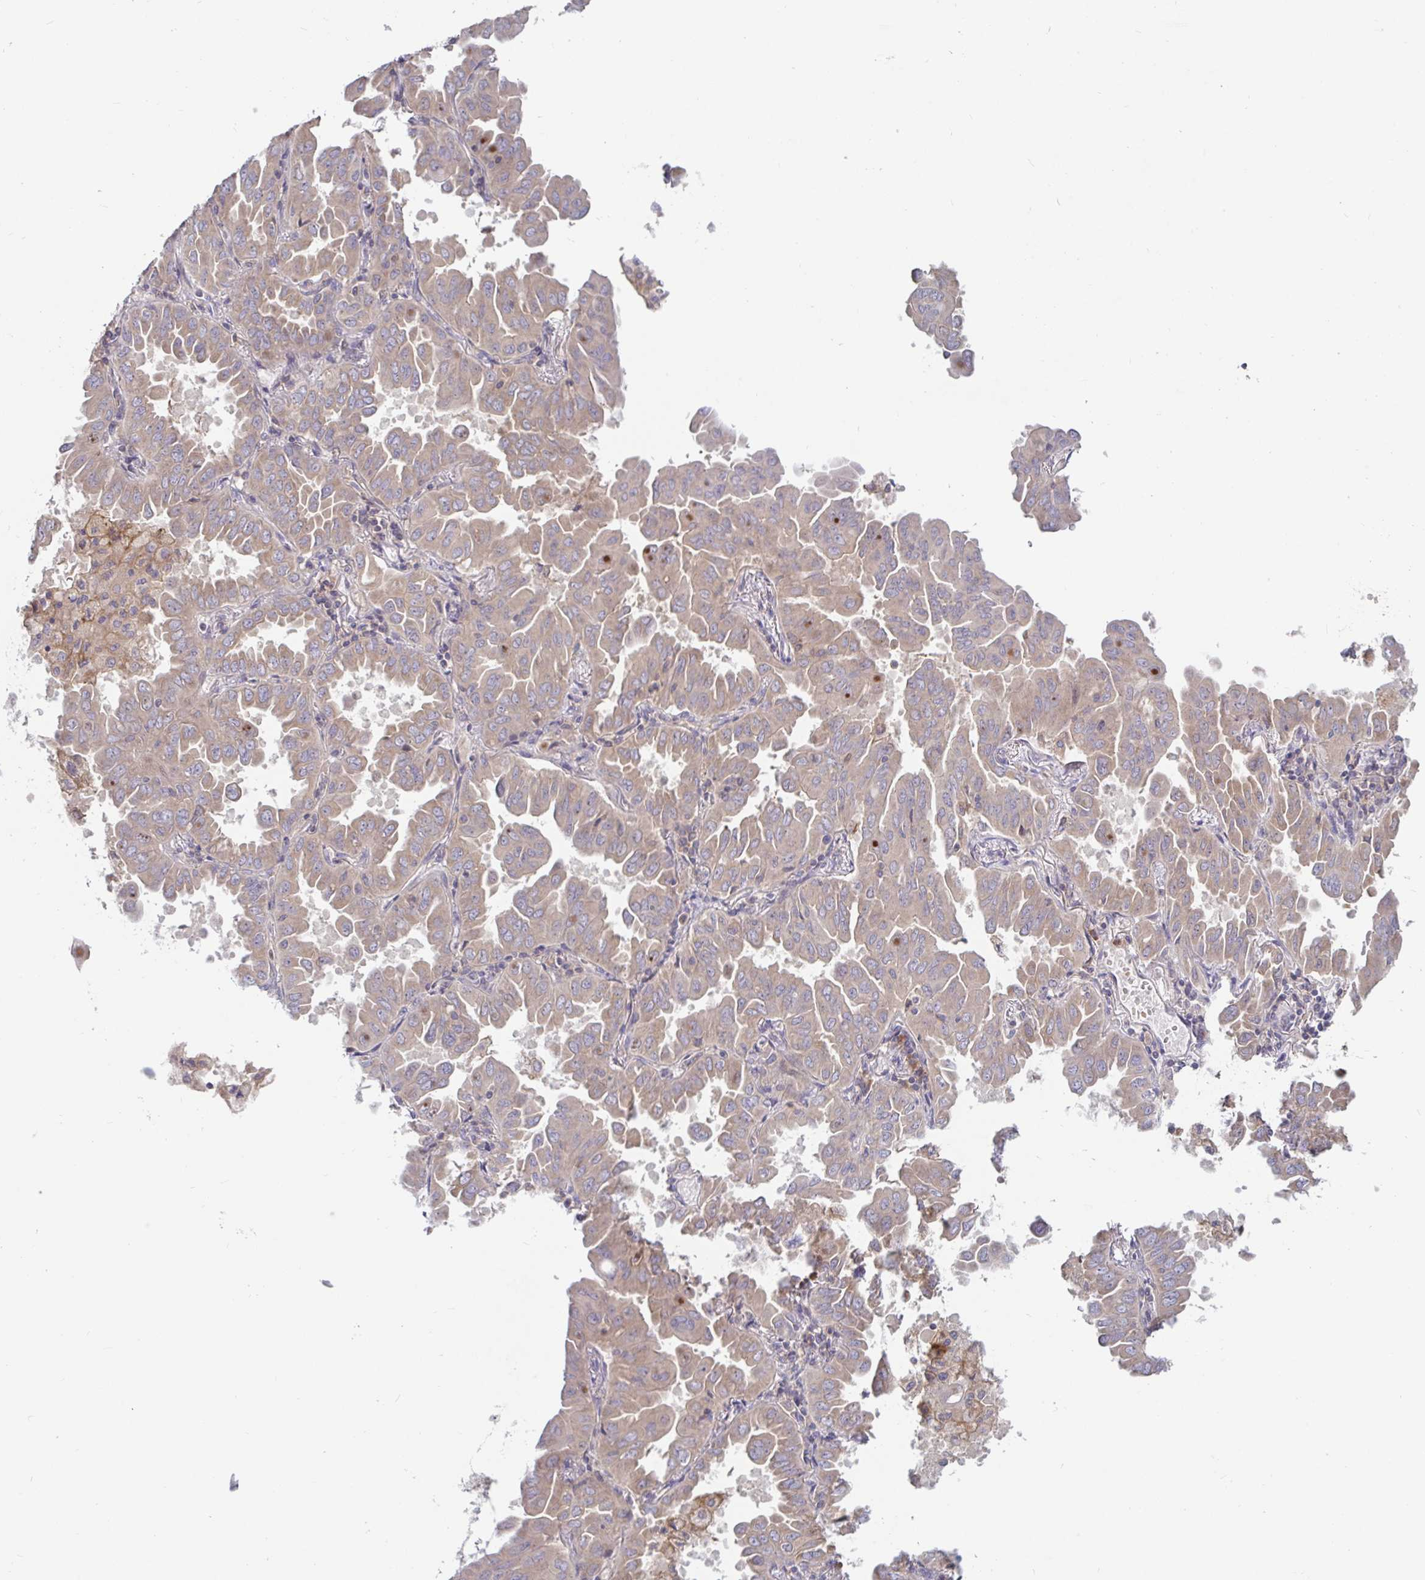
{"staining": {"intensity": "weak", "quantity": "25%-75%", "location": "cytoplasmic/membranous"}, "tissue": "lung cancer", "cell_type": "Tumor cells", "image_type": "cancer", "snomed": [{"axis": "morphology", "description": "Adenocarcinoma, NOS"}, {"axis": "topography", "description": "Lung"}], "caption": "Immunohistochemical staining of human lung adenocarcinoma reveals low levels of weak cytoplasmic/membranous protein expression in approximately 25%-75% of tumor cells.", "gene": "LARP1", "patient": {"sex": "male", "age": 64}}